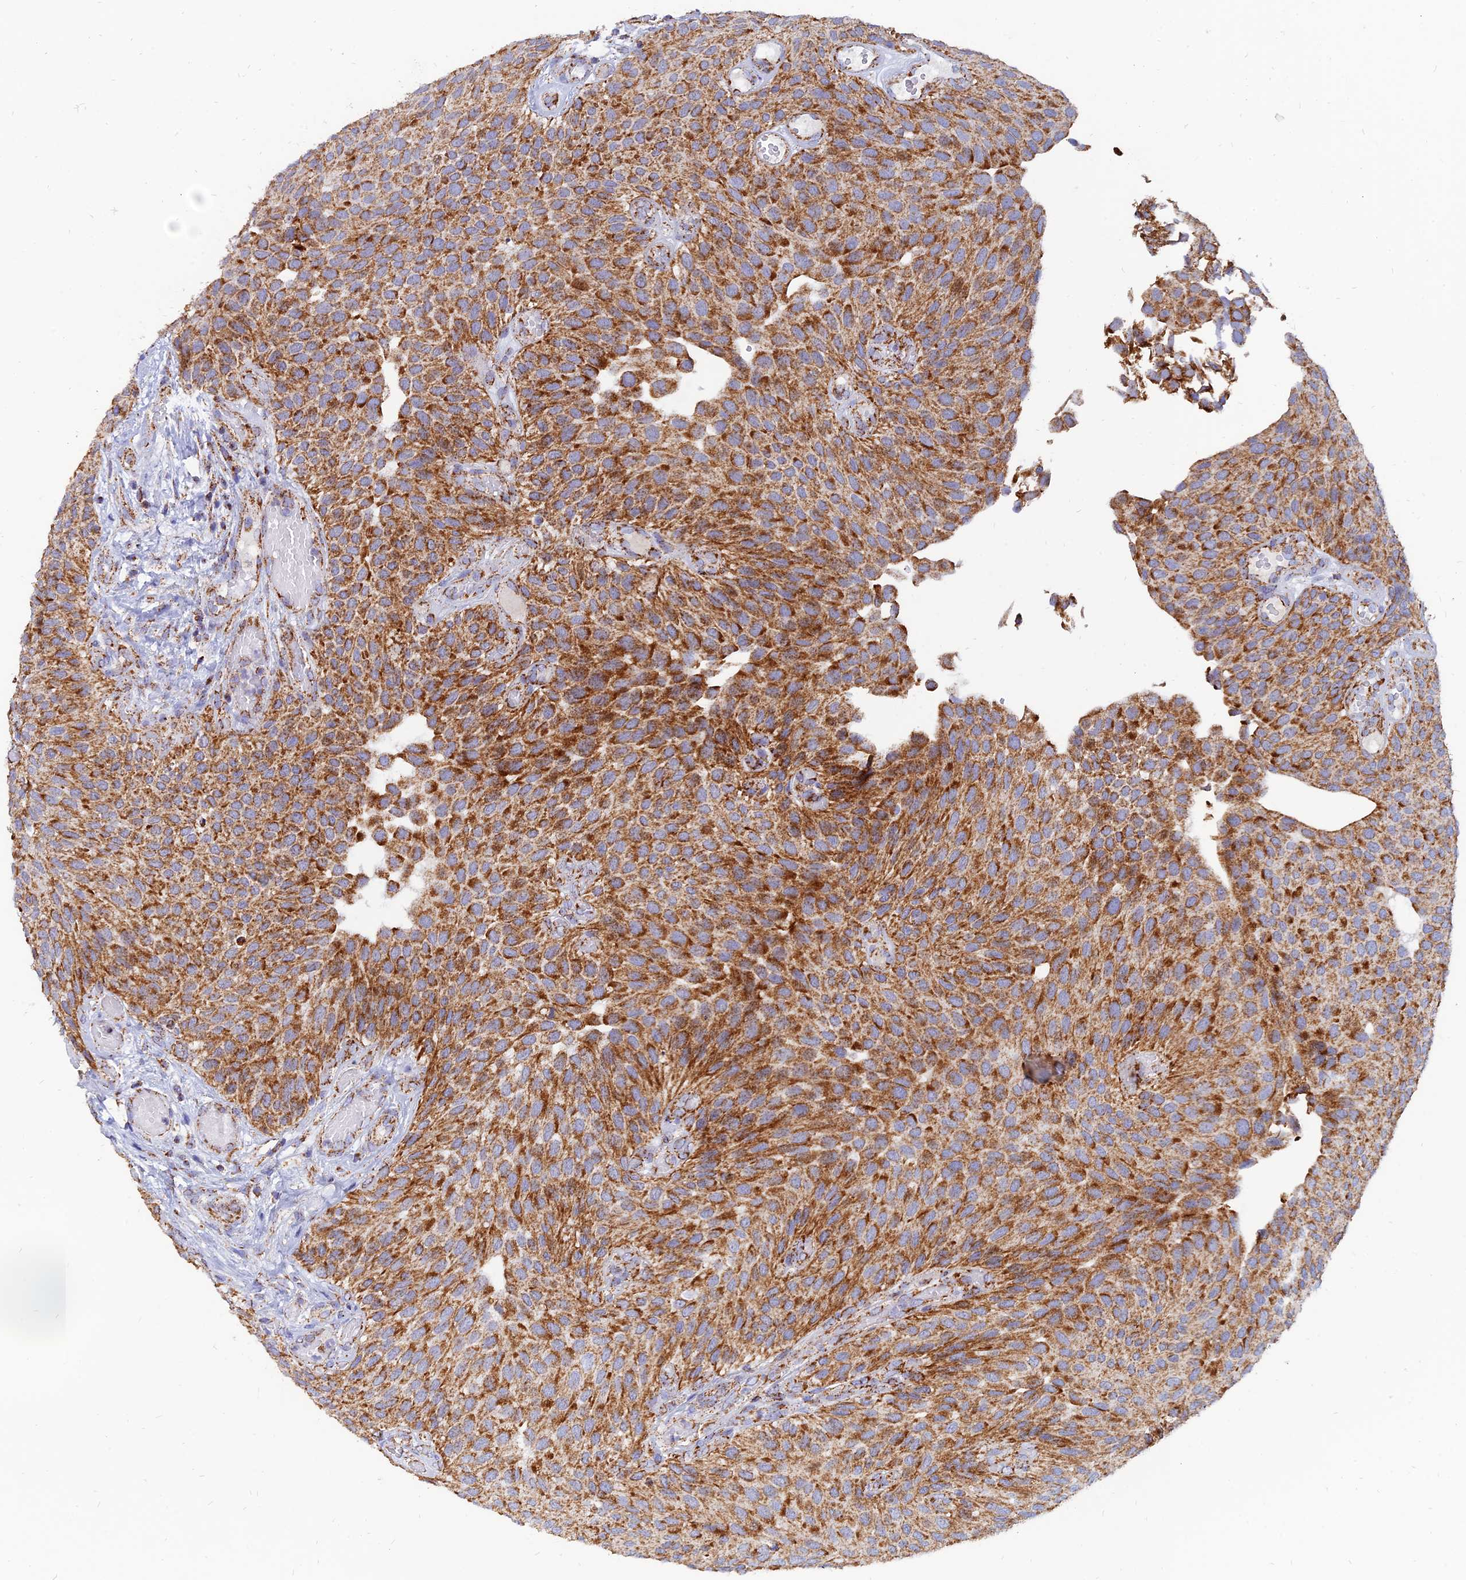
{"staining": {"intensity": "moderate", "quantity": ">75%", "location": "cytoplasmic/membranous"}, "tissue": "urothelial cancer", "cell_type": "Tumor cells", "image_type": "cancer", "snomed": [{"axis": "morphology", "description": "Urothelial carcinoma, Low grade"}, {"axis": "topography", "description": "Urinary bladder"}], "caption": "Urothelial cancer stained with a protein marker reveals moderate staining in tumor cells.", "gene": "NDUFB6", "patient": {"sex": "male", "age": 89}}